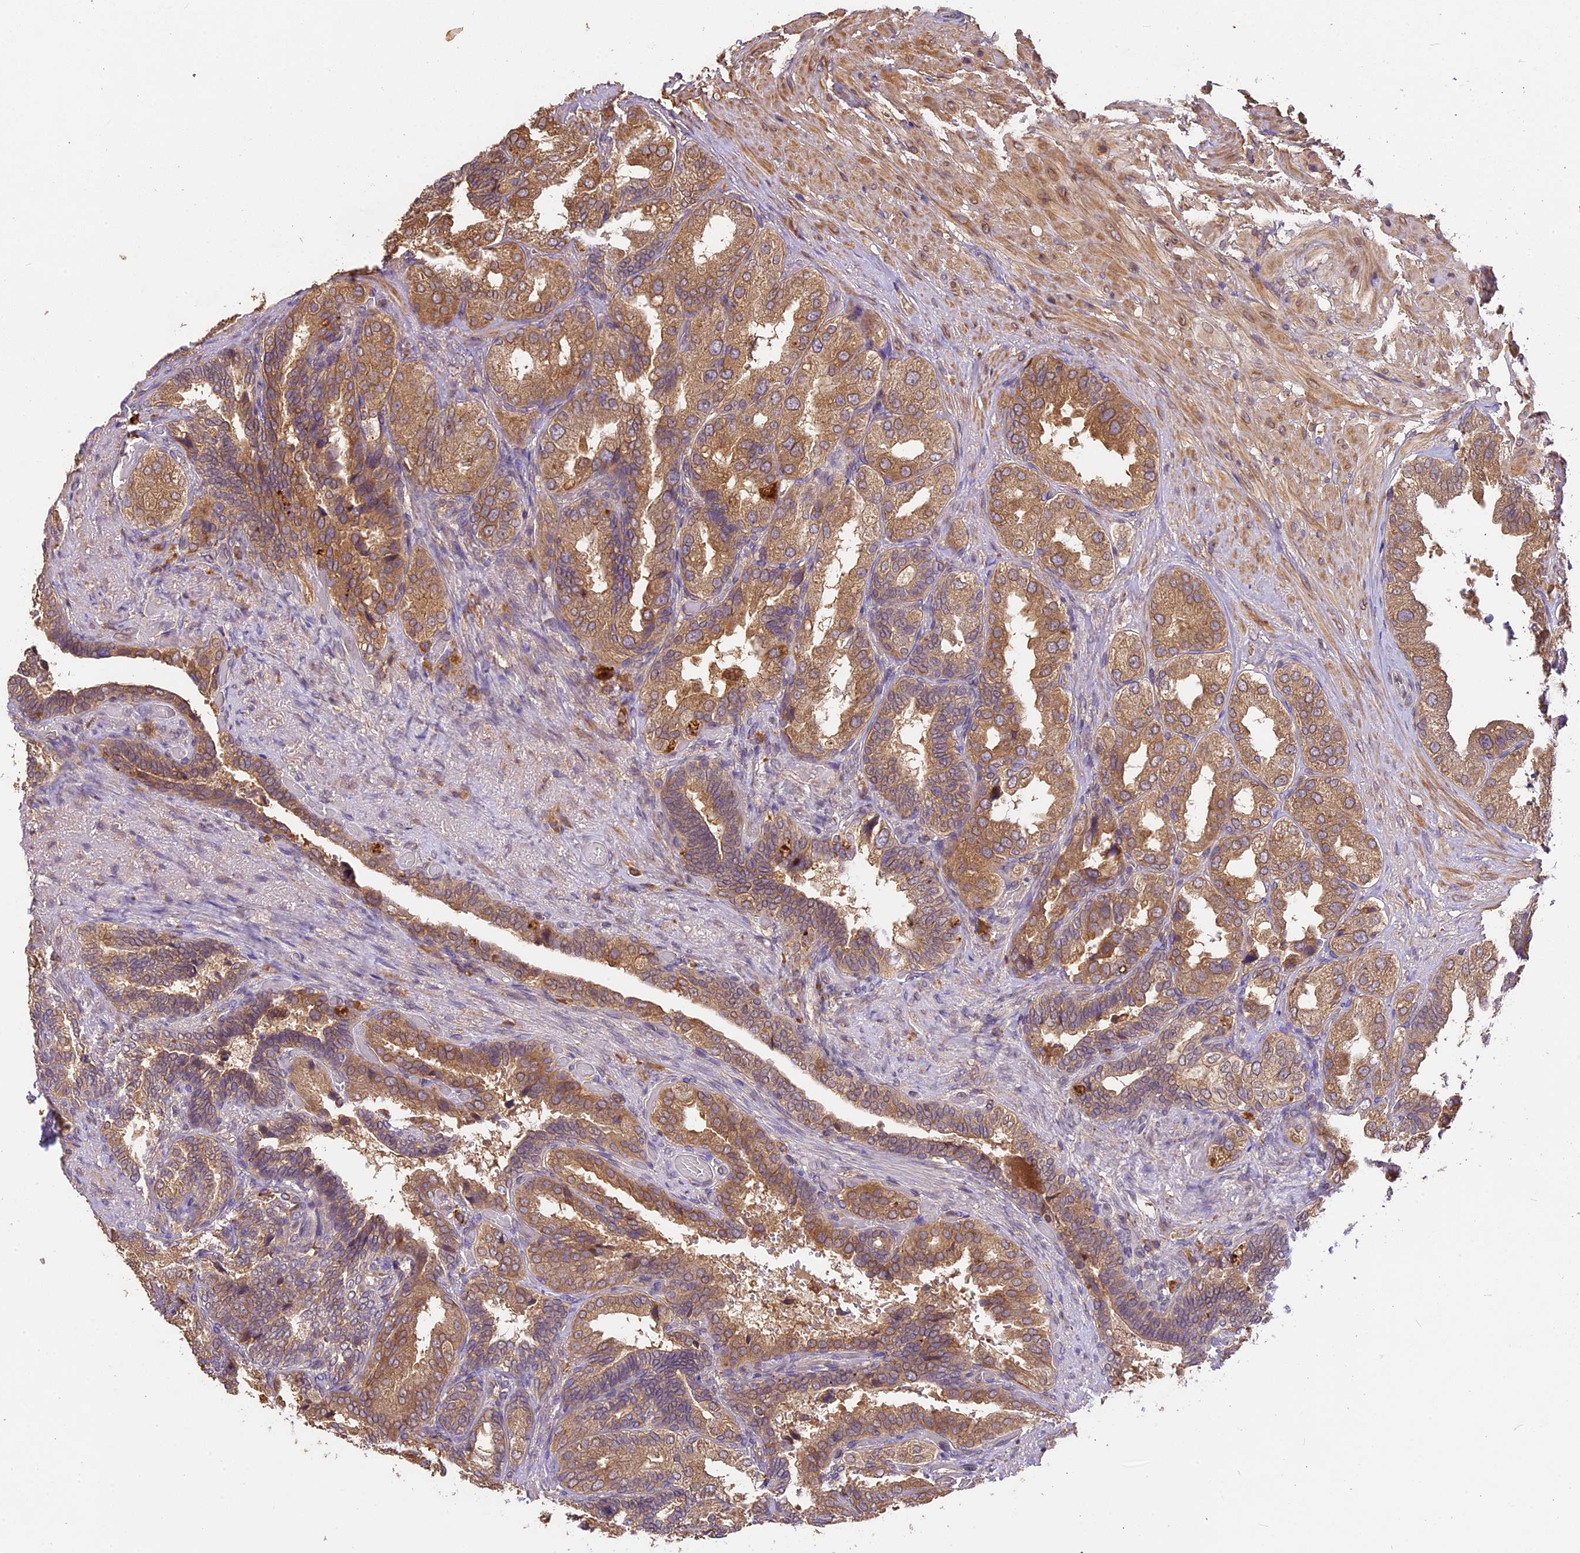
{"staining": {"intensity": "moderate", "quantity": ">75%", "location": "cytoplasmic/membranous"}, "tissue": "seminal vesicle", "cell_type": "Glandular cells", "image_type": "normal", "snomed": [{"axis": "morphology", "description": "Normal tissue, NOS"}, {"axis": "topography", "description": "Seminal veicle"}, {"axis": "topography", "description": "Peripheral nerve tissue"}], "caption": "Moderate cytoplasmic/membranous protein positivity is present in approximately >75% of glandular cells in seminal vesicle.", "gene": "BRAP", "patient": {"sex": "male", "age": 63}}